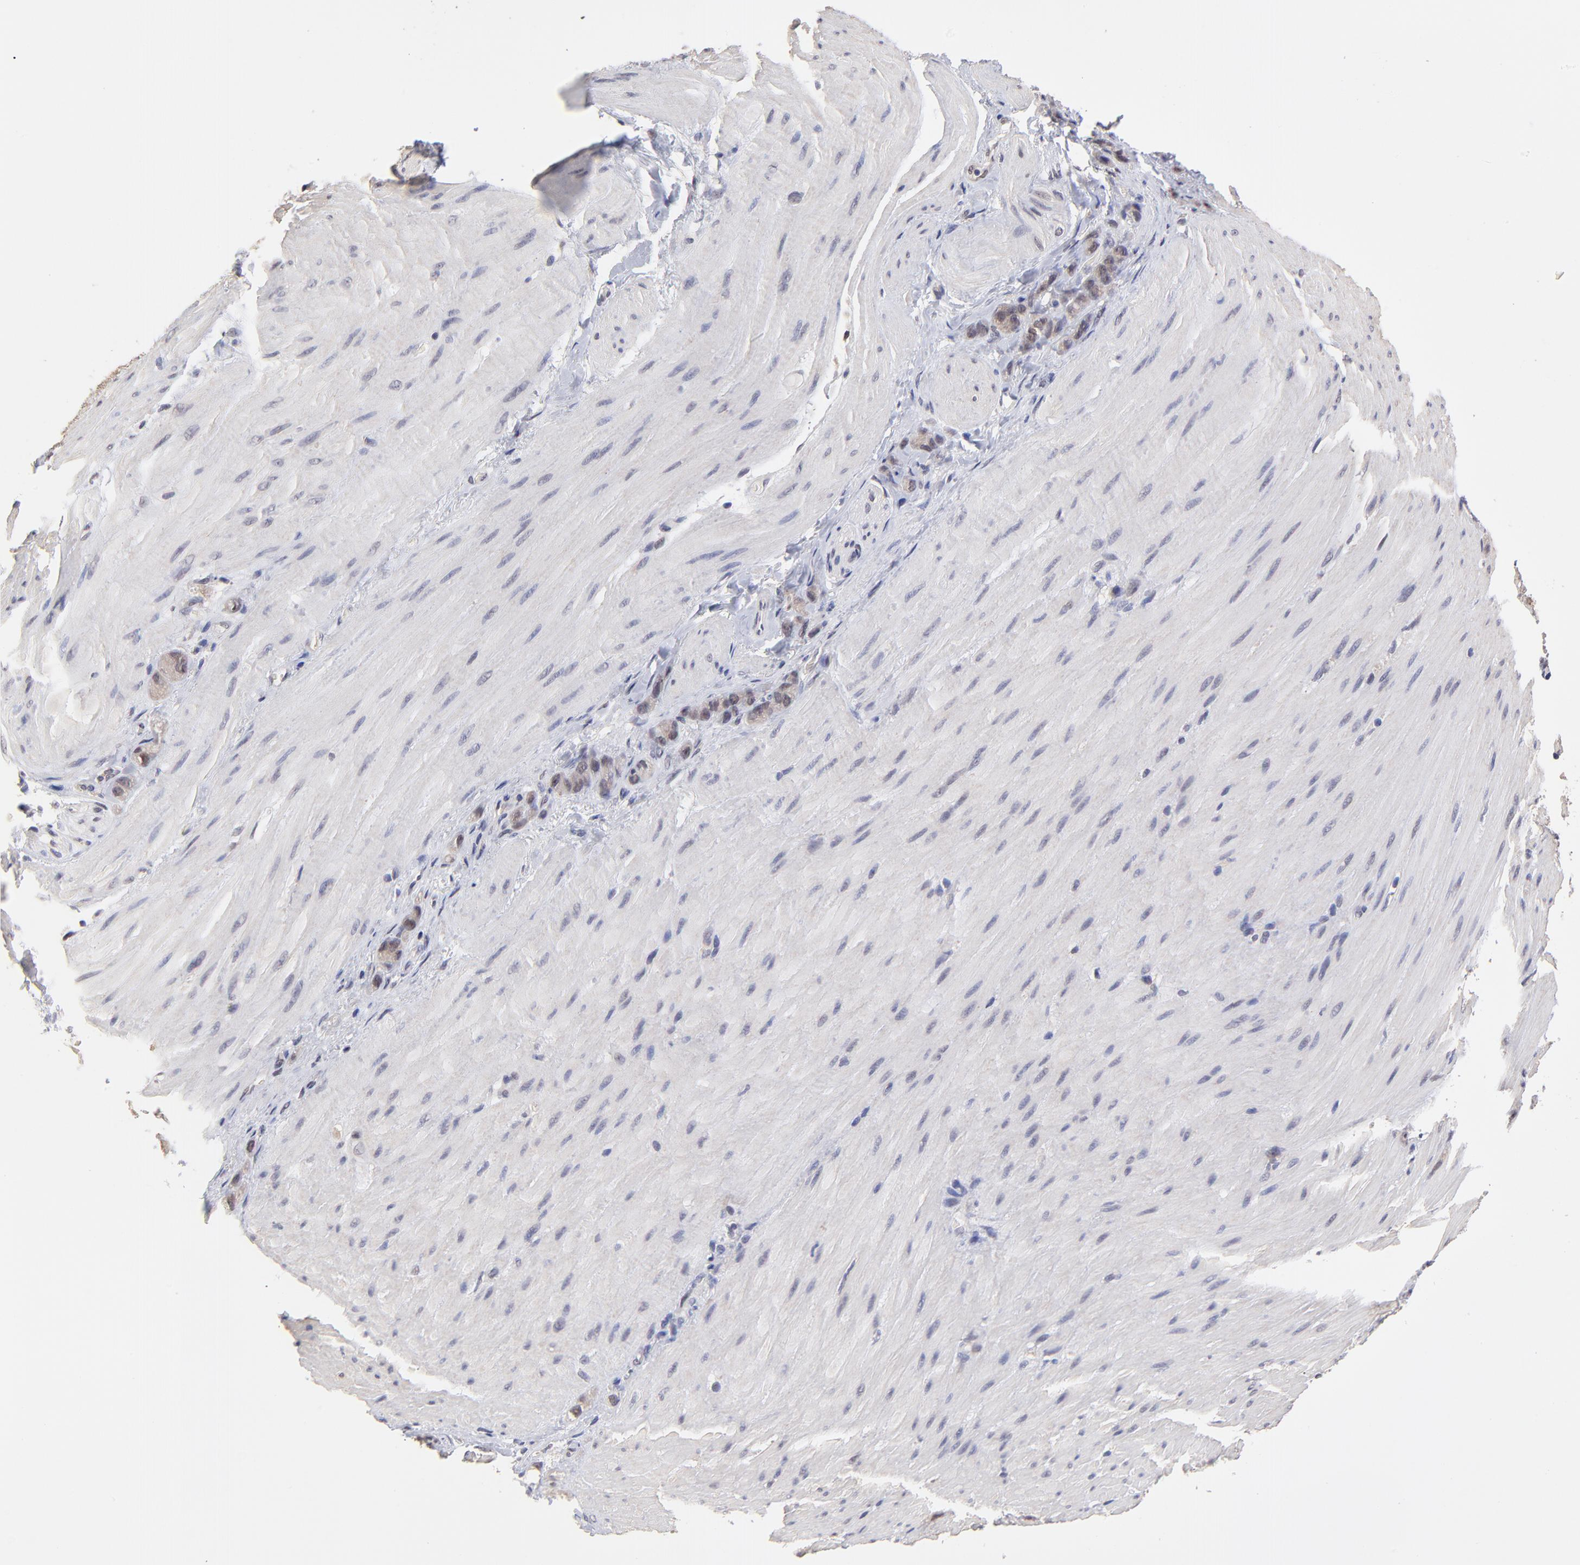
{"staining": {"intensity": "weak", "quantity": ">75%", "location": "cytoplasmic/membranous"}, "tissue": "stomach cancer", "cell_type": "Tumor cells", "image_type": "cancer", "snomed": [{"axis": "morphology", "description": "Normal tissue, NOS"}, {"axis": "morphology", "description": "Adenocarcinoma, NOS"}, {"axis": "topography", "description": "Stomach"}], "caption": "IHC image of human adenocarcinoma (stomach) stained for a protein (brown), which demonstrates low levels of weak cytoplasmic/membranous positivity in about >75% of tumor cells.", "gene": "UBE2E3", "patient": {"sex": "male", "age": 82}}